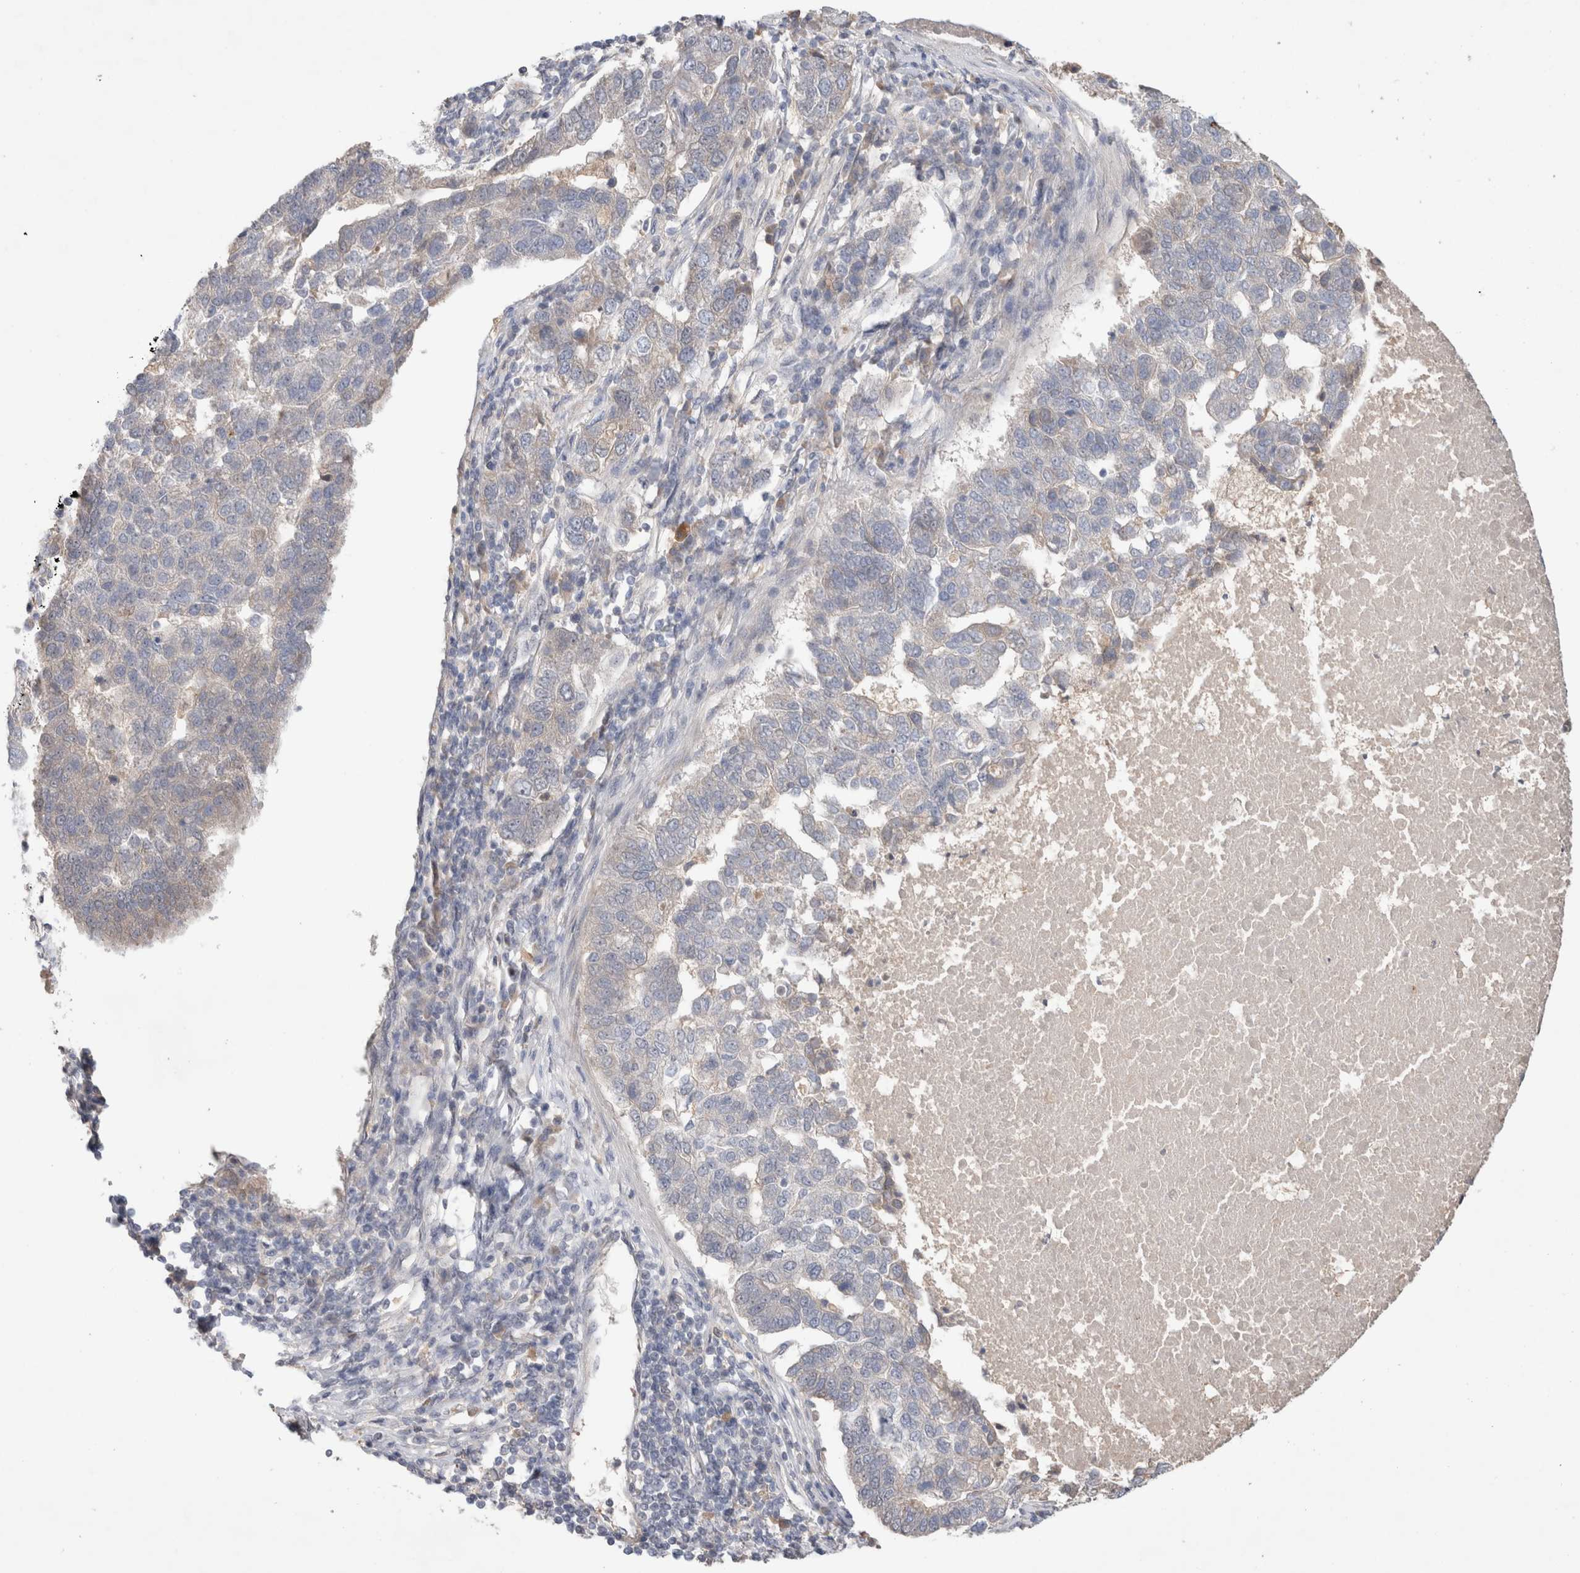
{"staining": {"intensity": "weak", "quantity": "<25%", "location": "cytoplasmic/membranous"}, "tissue": "pancreatic cancer", "cell_type": "Tumor cells", "image_type": "cancer", "snomed": [{"axis": "morphology", "description": "Adenocarcinoma, NOS"}, {"axis": "topography", "description": "Pancreas"}], "caption": "High magnification brightfield microscopy of pancreatic adenocarcinoma stained with DAB (3,3'-diaminobenzidine) (brown) and counterstained with hematoxylin (blue): tumor cells show no significant positivity.", "gene": "SYDE2", "patient": {"sex": "female", "age": 61}}